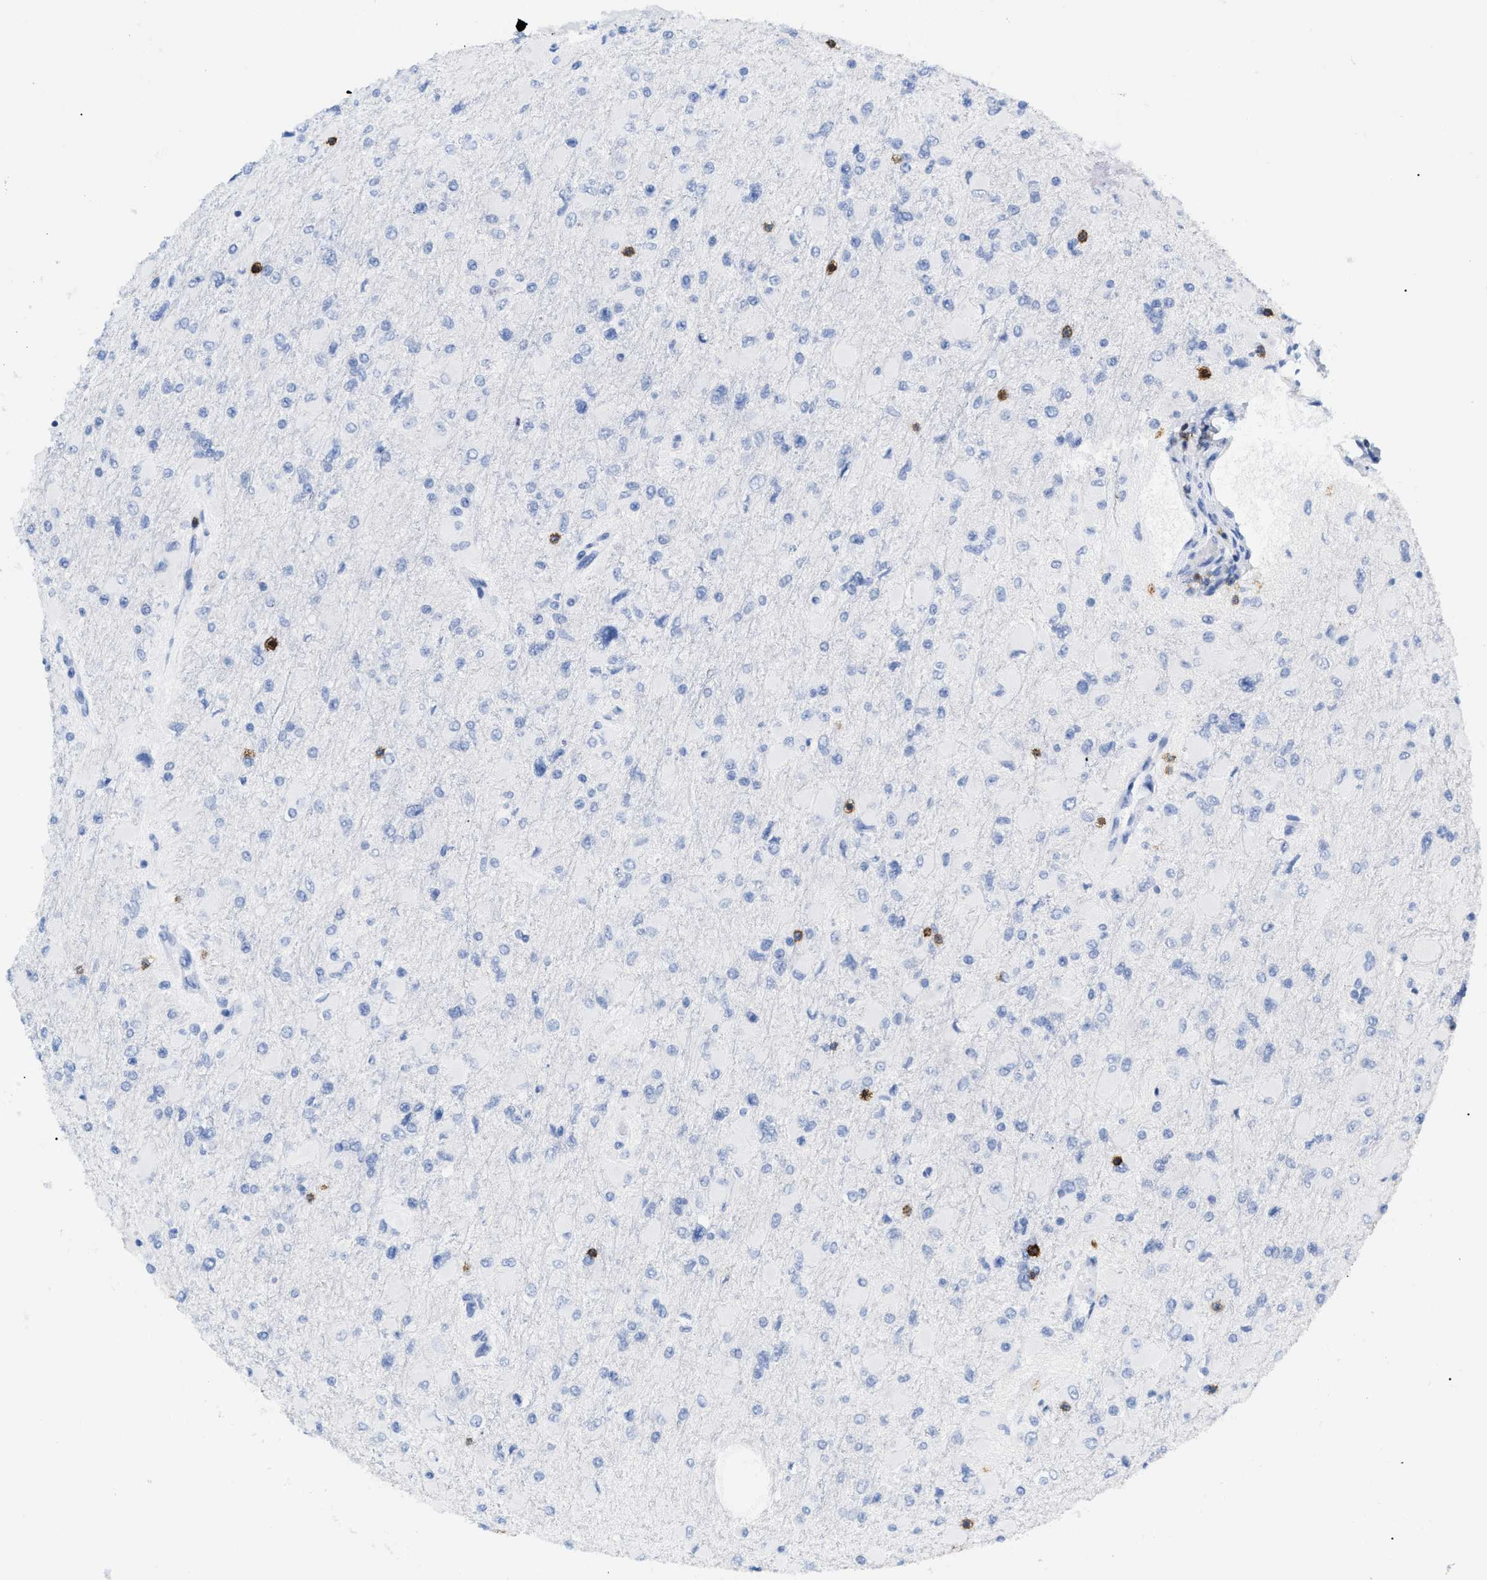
{"staining": {"intensity": "negative", "quantity": "none", "location": "none"}, "tissue": "glioma", "cell_type": "Tumor cells", "image_type": "cancer", "snomed": [{"axis": "morphology", "description": "Glioma, malignant, High grade"}, {"axis": "topography", "description": "Cerebral cortex"}], "caption": "IHC micrograph of human glioma stained for a protein (brown), which displays no staining in tumor cells. The staining was performed using DAB (3,3'-diaminobenzidine) to visualize the protein expression in brown, while the nuclei were stained in blue with hematoxylin (Magnification: 20x).", "gene": "CD5", "patient": {"sex": "female", "age": 36}}